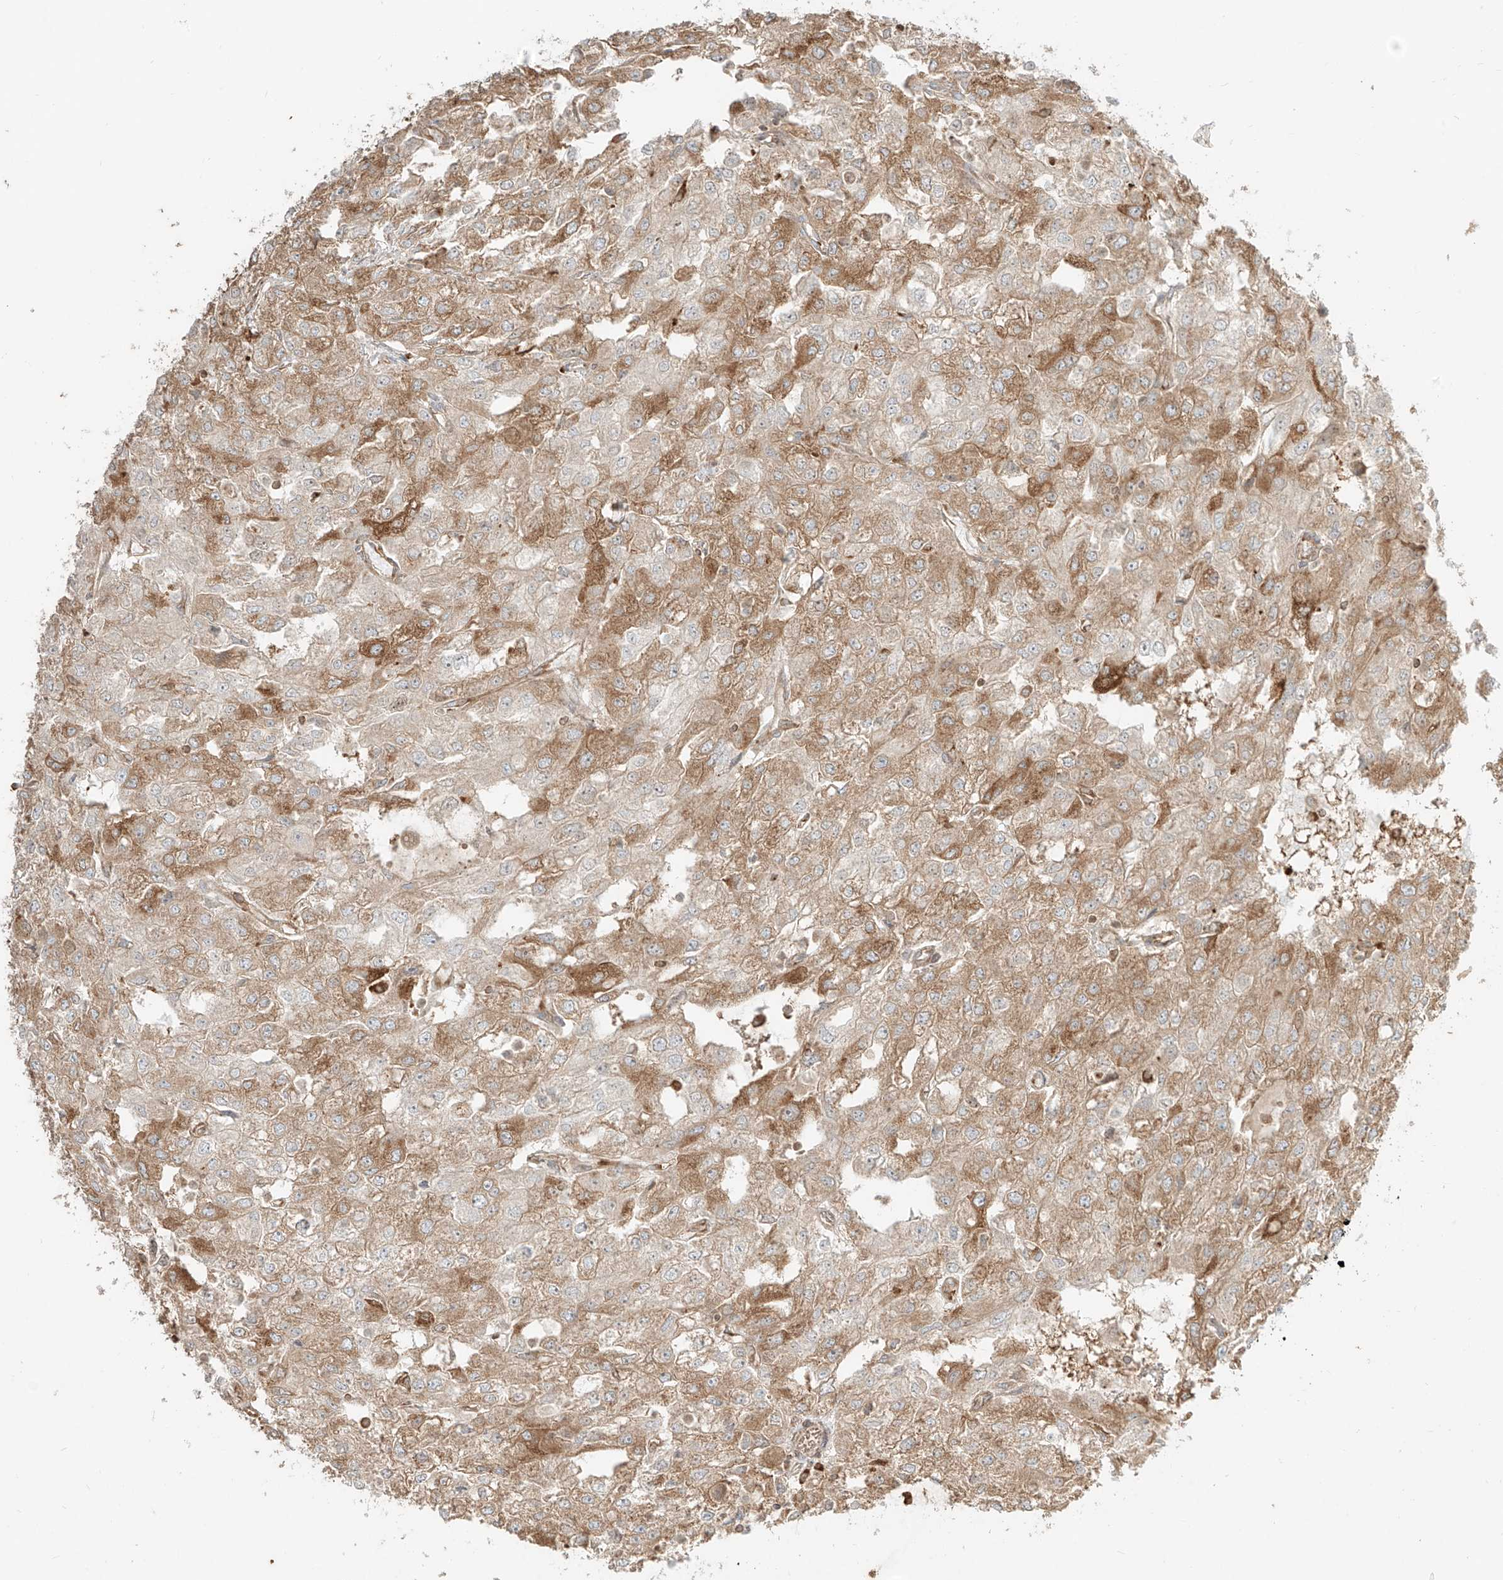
{"staining": {"intensity": "moderate", "quantity": ">75%", "location": "cytoplasmic/membranous"}, "tissue": "renal cancer", "cell_type": "Tumor cells", "image_type": "cancer", "snomed": [{"axis": "morphology", "description": "Adenocarcinoma, NOS"}, {"axis": "topography", "description": "Kidney"}], "caption": "Brown immunohistochemical staining in renal cancer exhibits moderate cytoplasmic/membranous staining in about >75% of tumor cells.", "gene": "CCDC115", "patient": {"sex": "female", "age": 54}}